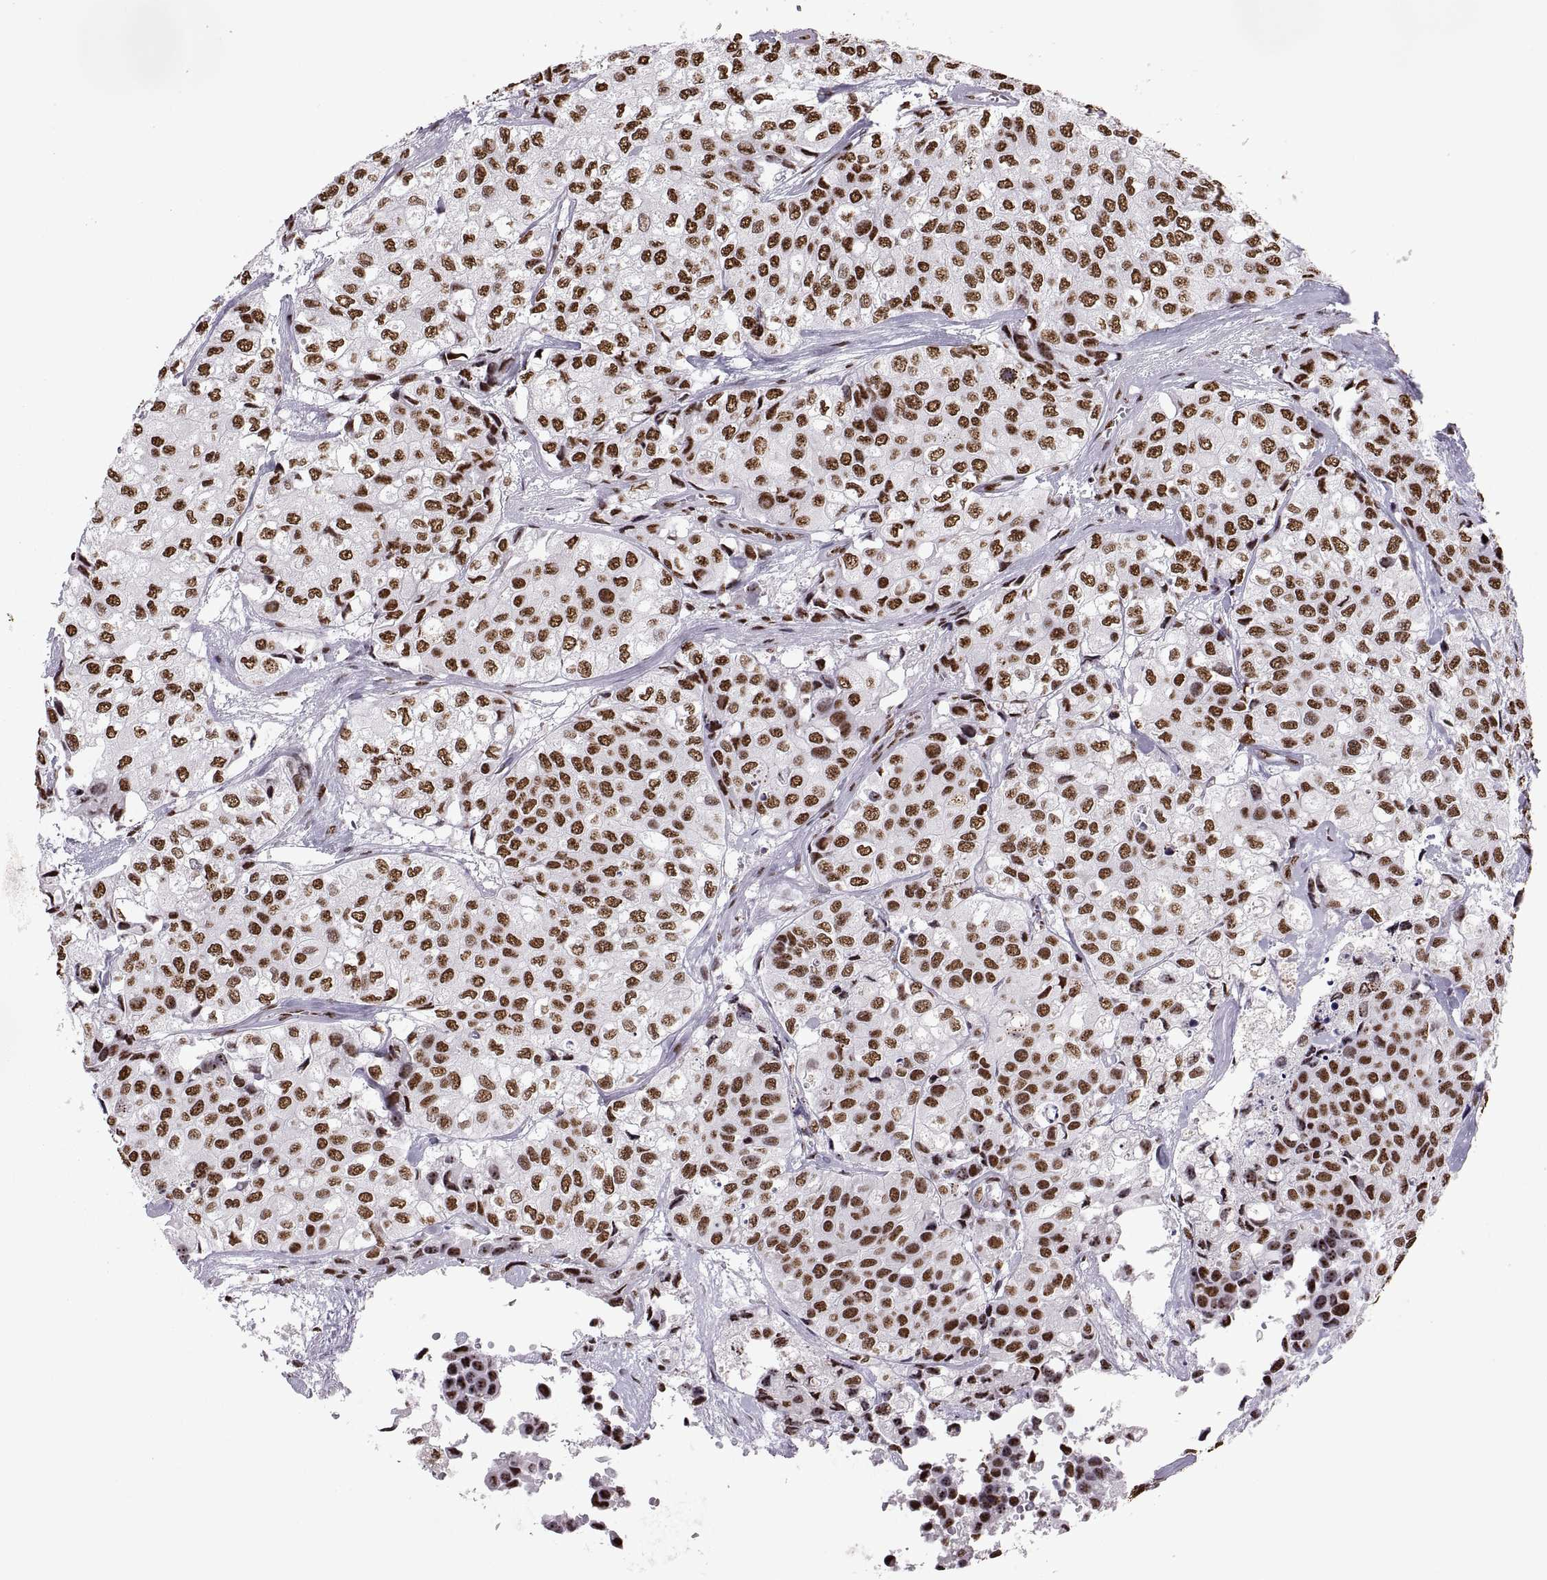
{"staining": {"intensity": "strong", "quantity": "25%-75%", "location": "nuclear"}, "tissue": "urothelial cancer", "cell_type": "Tumor cells", "image_type": "cancer", "snomed": [{"axis": "morphology", "description": "Urothelial carcinoma, High grade"}, {"axis": "topography", "description": "Urinary bladder"}], "caption": "A high-resolution histopathology image shows immunohistochemistry staining of urothelial carcinoma (high-grade), which exhibits strong nuclear expression in about 25%-75% of tumor cells.", "gene": "SNAI1", "patient": {"sex": "male", "age": 73}}